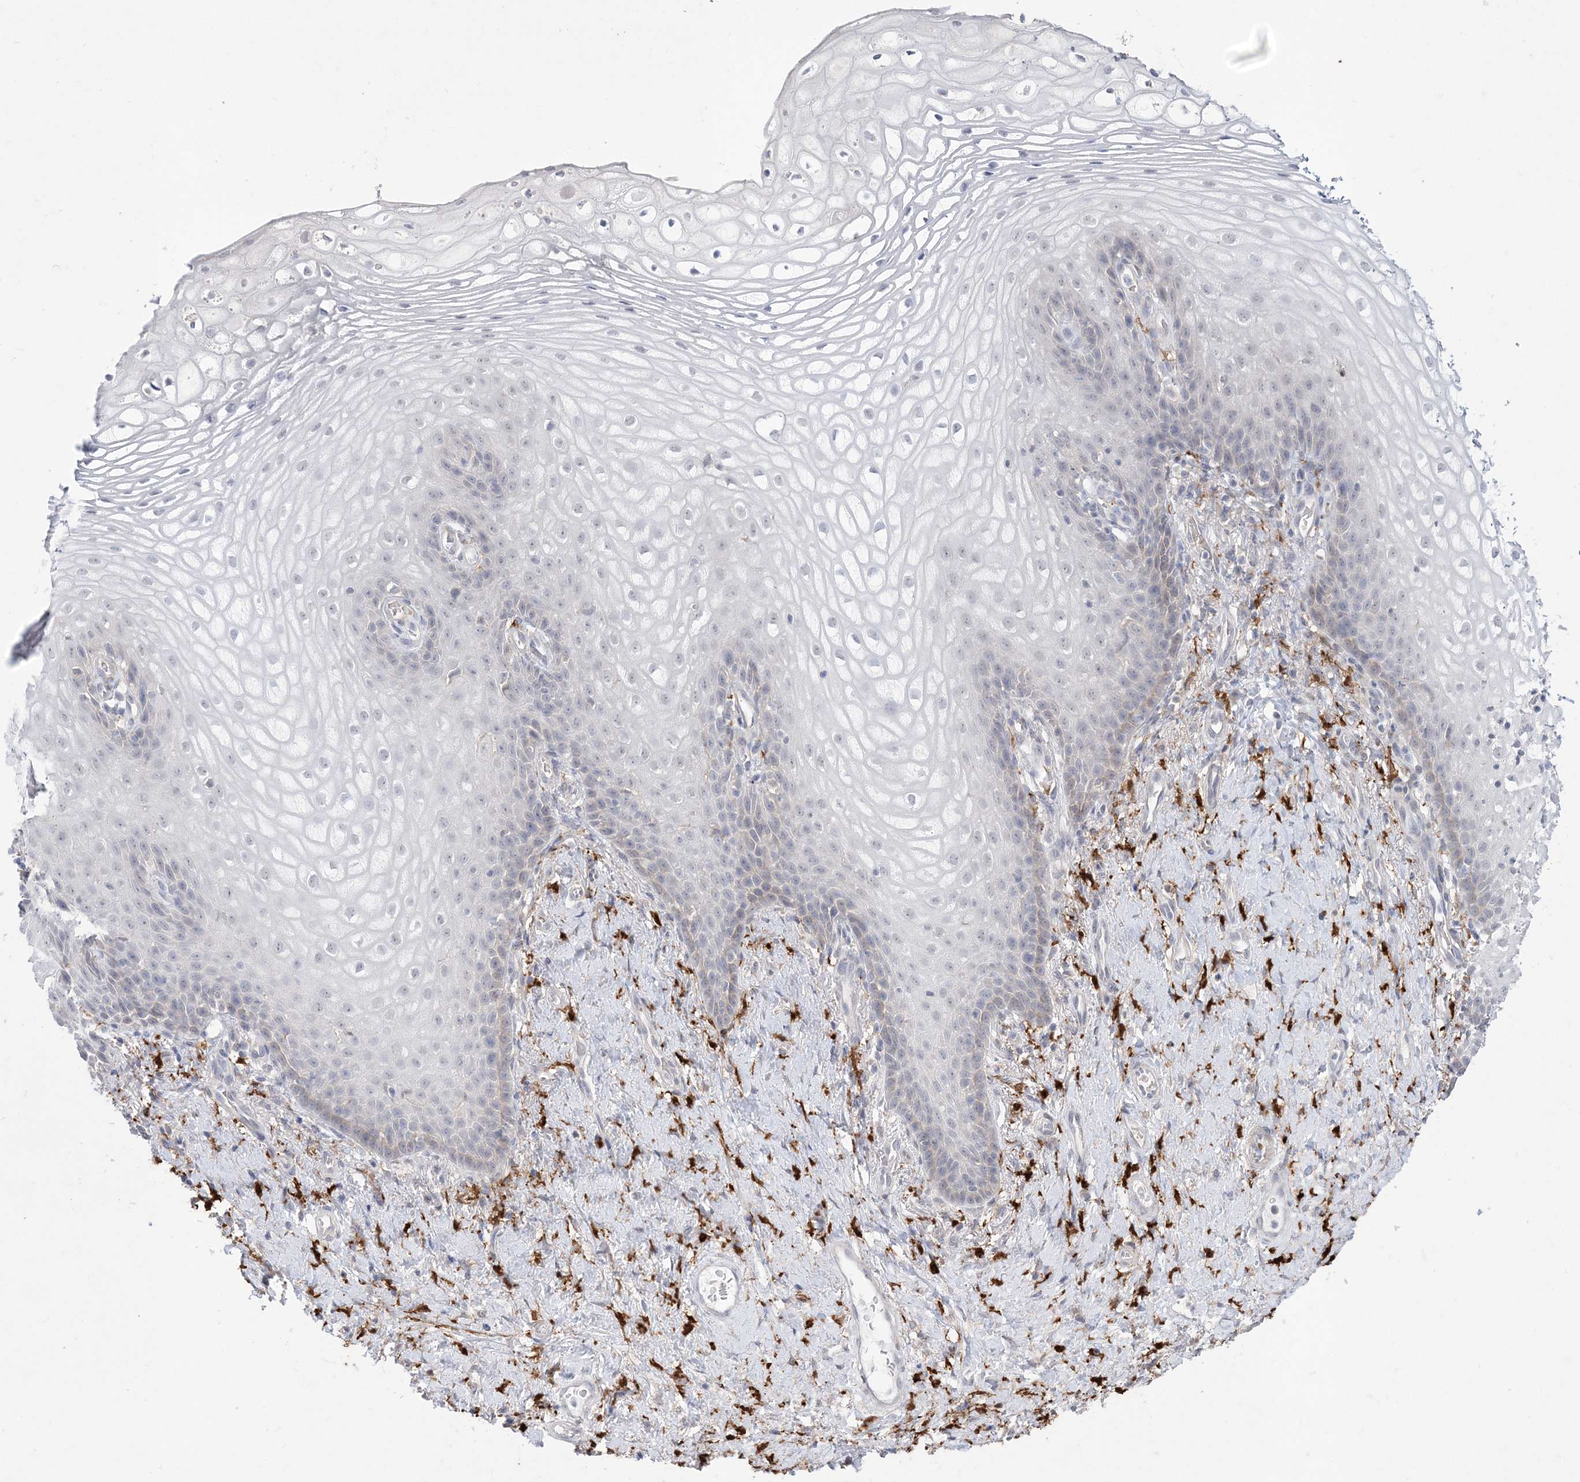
{"staining": {"intensity": "negative", "quantity": "none", "location": "none"}, "tissue": "vagina", "cell_type": "Squamous epithelial cells", "image_type": "normal", "snomed": [{"axis": "morphology", "description": "Normal tissue, NOS"}, {"axis": "topography", "description": "Vagina"}], "caption": "Immunohistochemical staining of benign vagina demonstrates no significant staining in squamous epithelial cells.", "gene": "TSPEAR", "patient": {"sex": "female", "age": 60}}